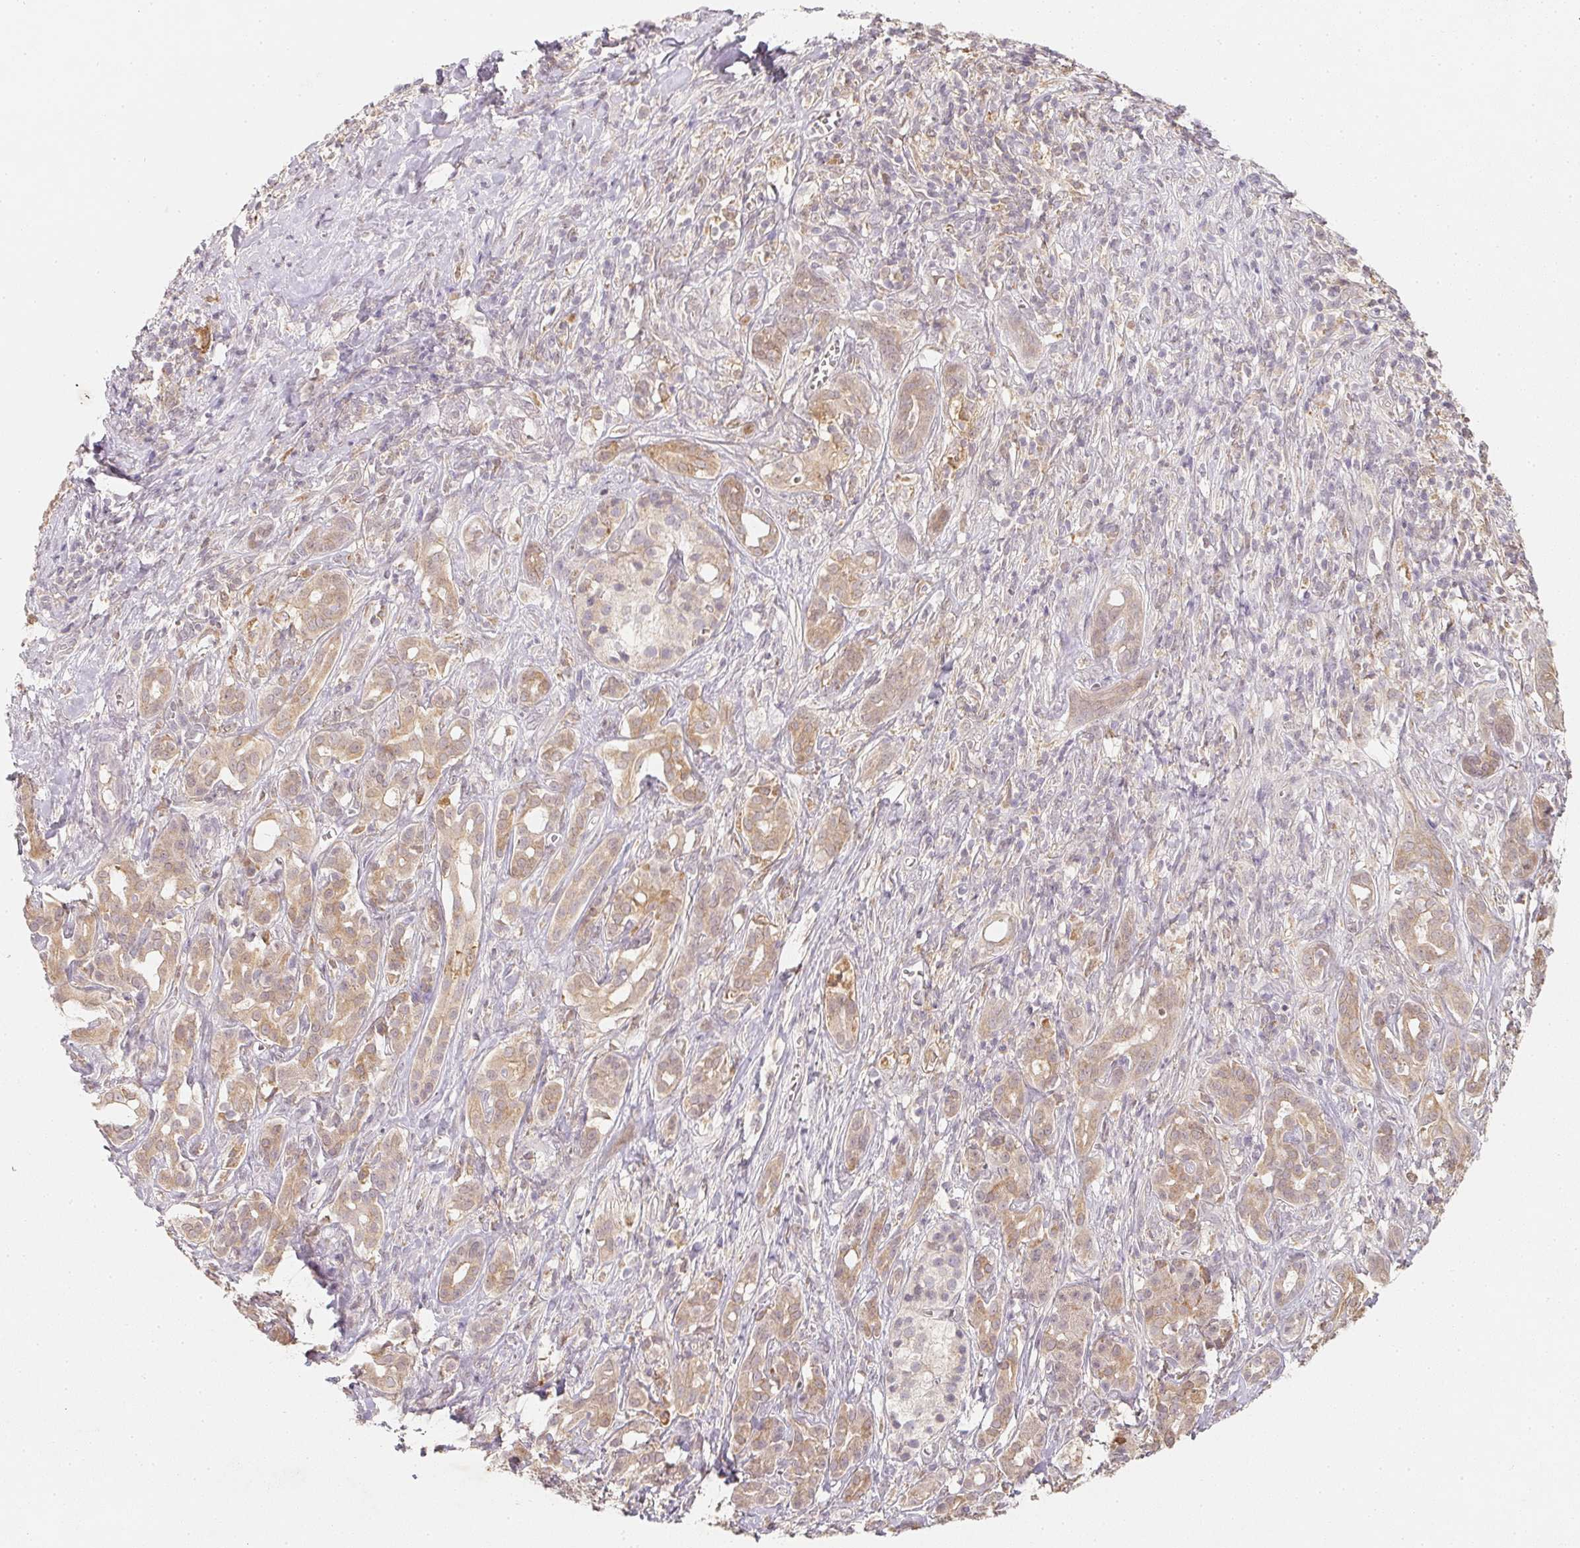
{"staining": {"intensity": "weak", "quantity": "25%-75%", "location": "cytoplasmic/membranous"}, "tissue": "pancreatic cancer", "cell_type": "Tumor cells", "image_type": "cancer", "snomed": [{"axis": "morphology", "description": "Adenocarcinoma, NOS"}, {"axis": "topography", "description": "Pancreas"}], "caption": "A histopathology image showing weak cytoplasmic/membranous expression in about 25%-75% of tumor cells in pancreatic cancer (adenocarcinoma), as visualized by brown immunohistochemical staining.", "gene": "SOAT1", "patient": {"sex": "male", "age": 61}}